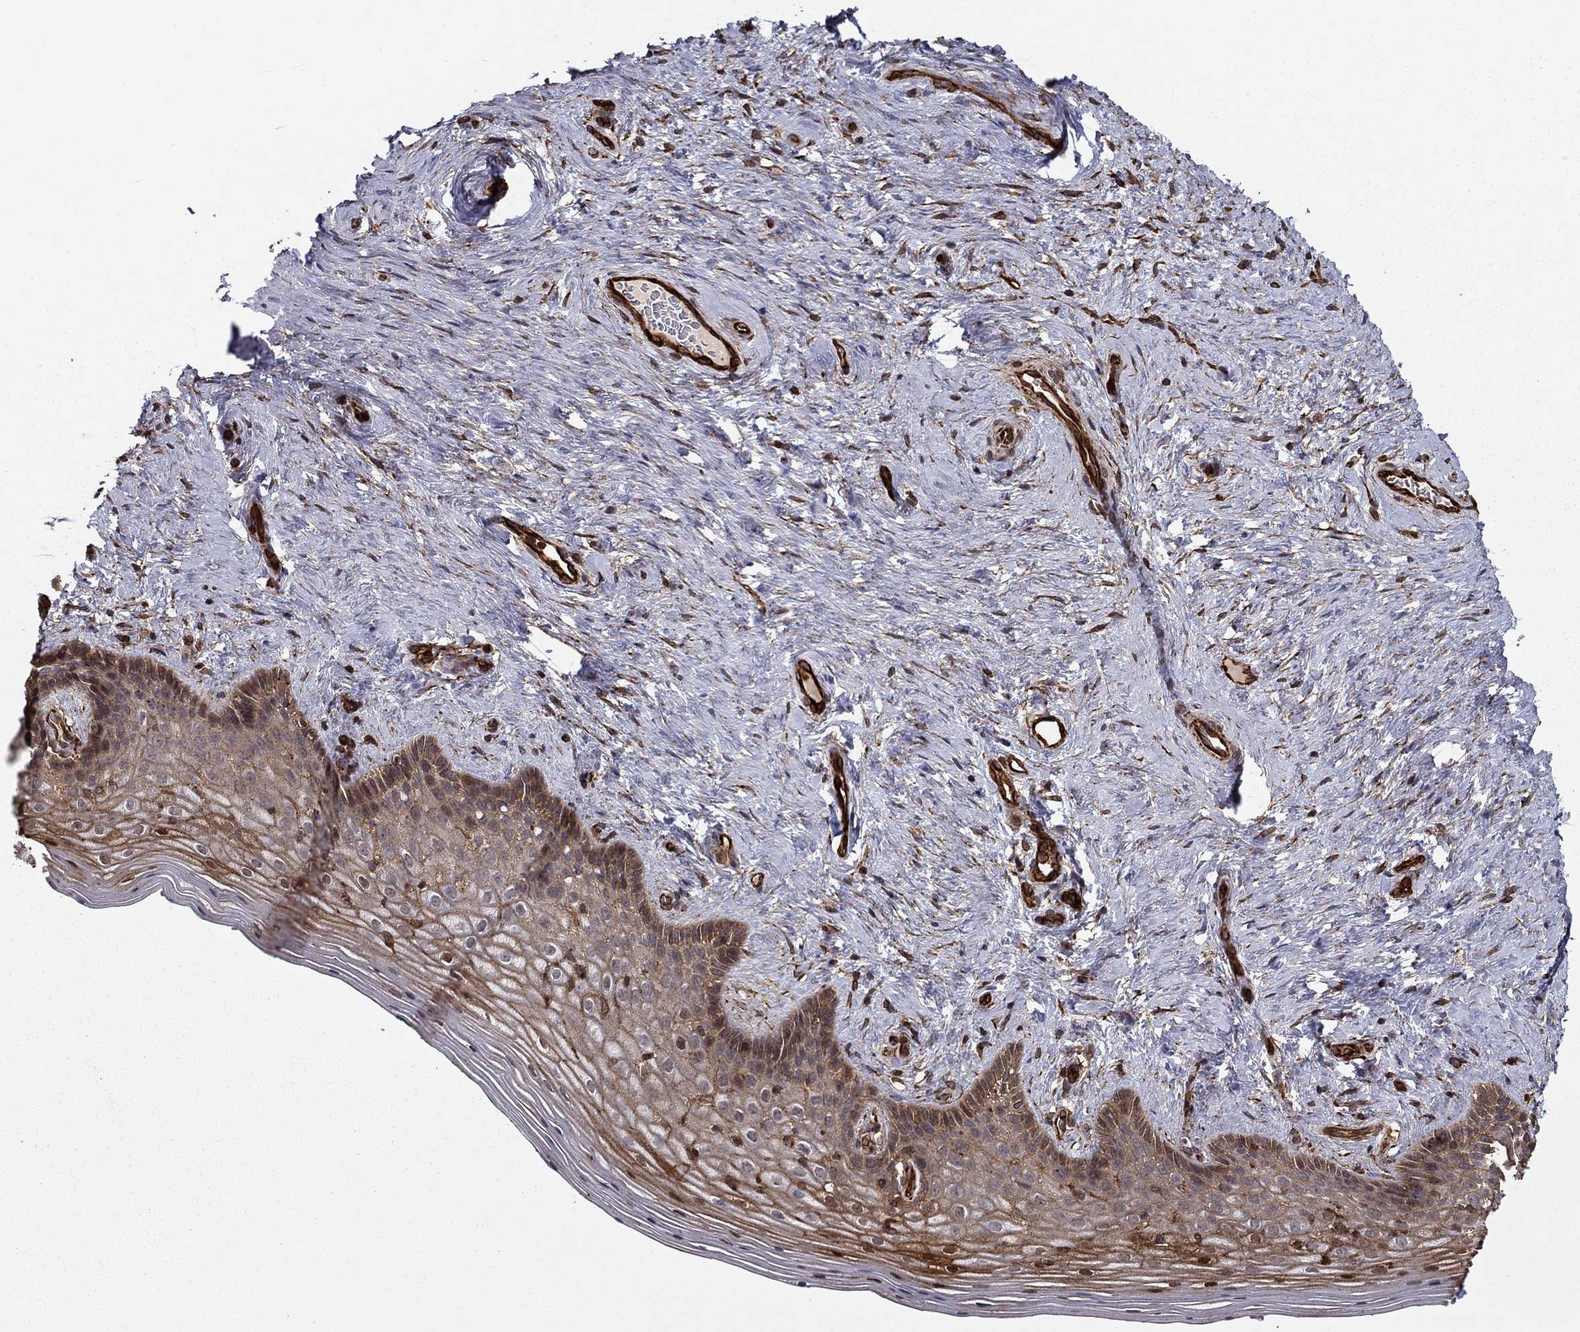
{"staining": {"intensity": "moderate", "quantity": "25%-75%", "location": "cytoplasmic/membranous"}, "tissue": "vagina", "cell_type": "Squamous epithelial cells", "image_type": "normal", "snomed": [{"axis": "morphology", "description": "Normal tissue, NOS"}, {"axis": "topography", "description": "Vagina"}], "caption": "Immunohistochemical staining of unremarkable vagina exhibits moderate cytoplasmic/membranous protein positivity in approximately 25%-75% of squamous epithelial cells. (Stains: DAB in brown, nuclei in blue, Microscopy: brightfield microscopy at high magnification).", "gene": "ADM", "patient": {"sex": "female", "age": 45}}